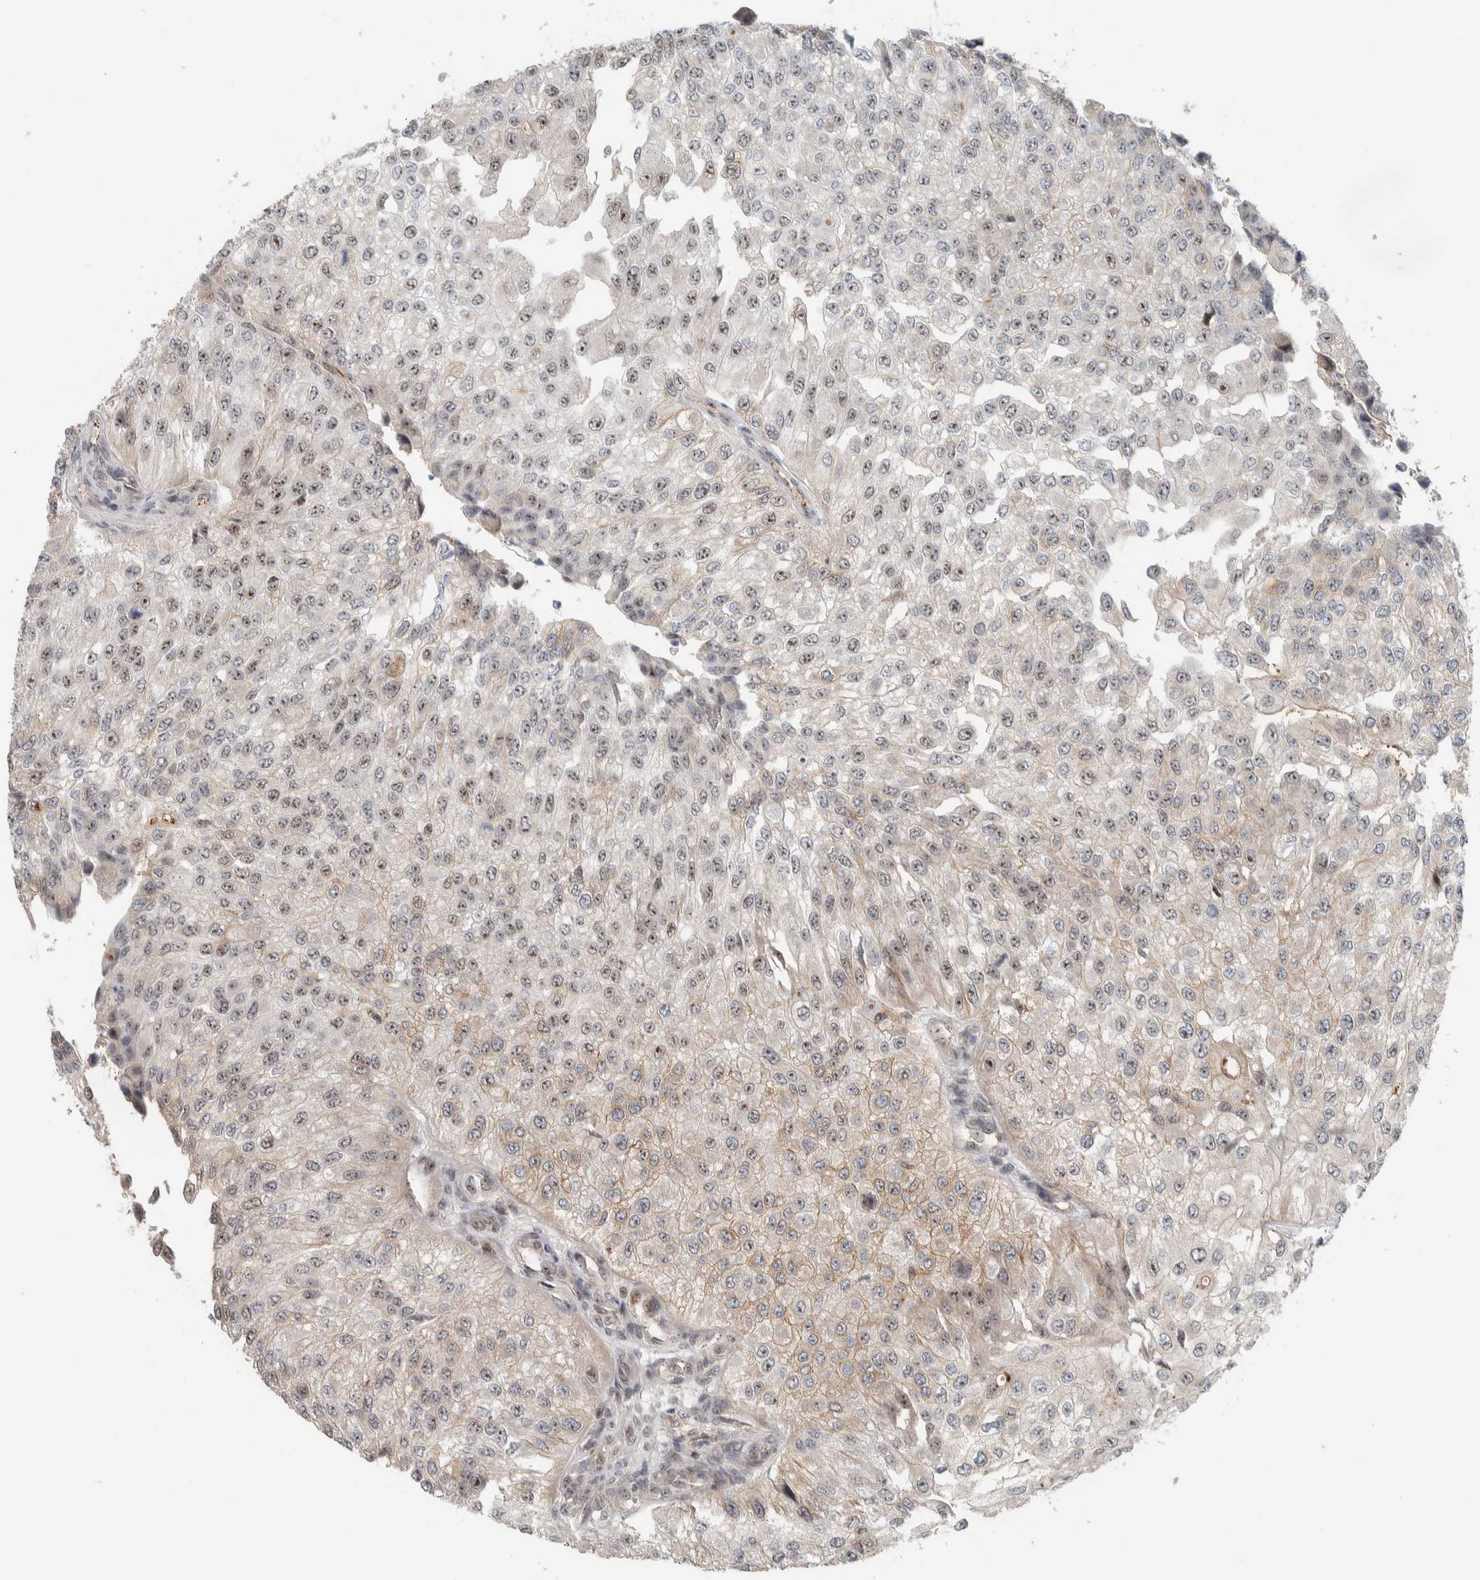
{"staining": {"intensity": "moderate", "quantity": ">75%", "location": "nuclear"}, "tissue": "urothelial cancer", "cell_type": "Tumor cells", "image_type": "cancer", "snomed": [{"axis": "morphology", "description": "Urothelial carcinoma, High grade"}, {"axis": "topography", "description": "Kidney"}, {"axis": "topography", "description": "Urinary bladder"}], "caption": "Protein analysis of urothelial carcinoma (high-grade) tissue shows moderate nuclear staining in approximately >75% of tumor cells. (Brightfield microscopy of DAB IHC at high magnification).", "gene": "ZFP91", "patient": {"sex": "male", "age": 77}}